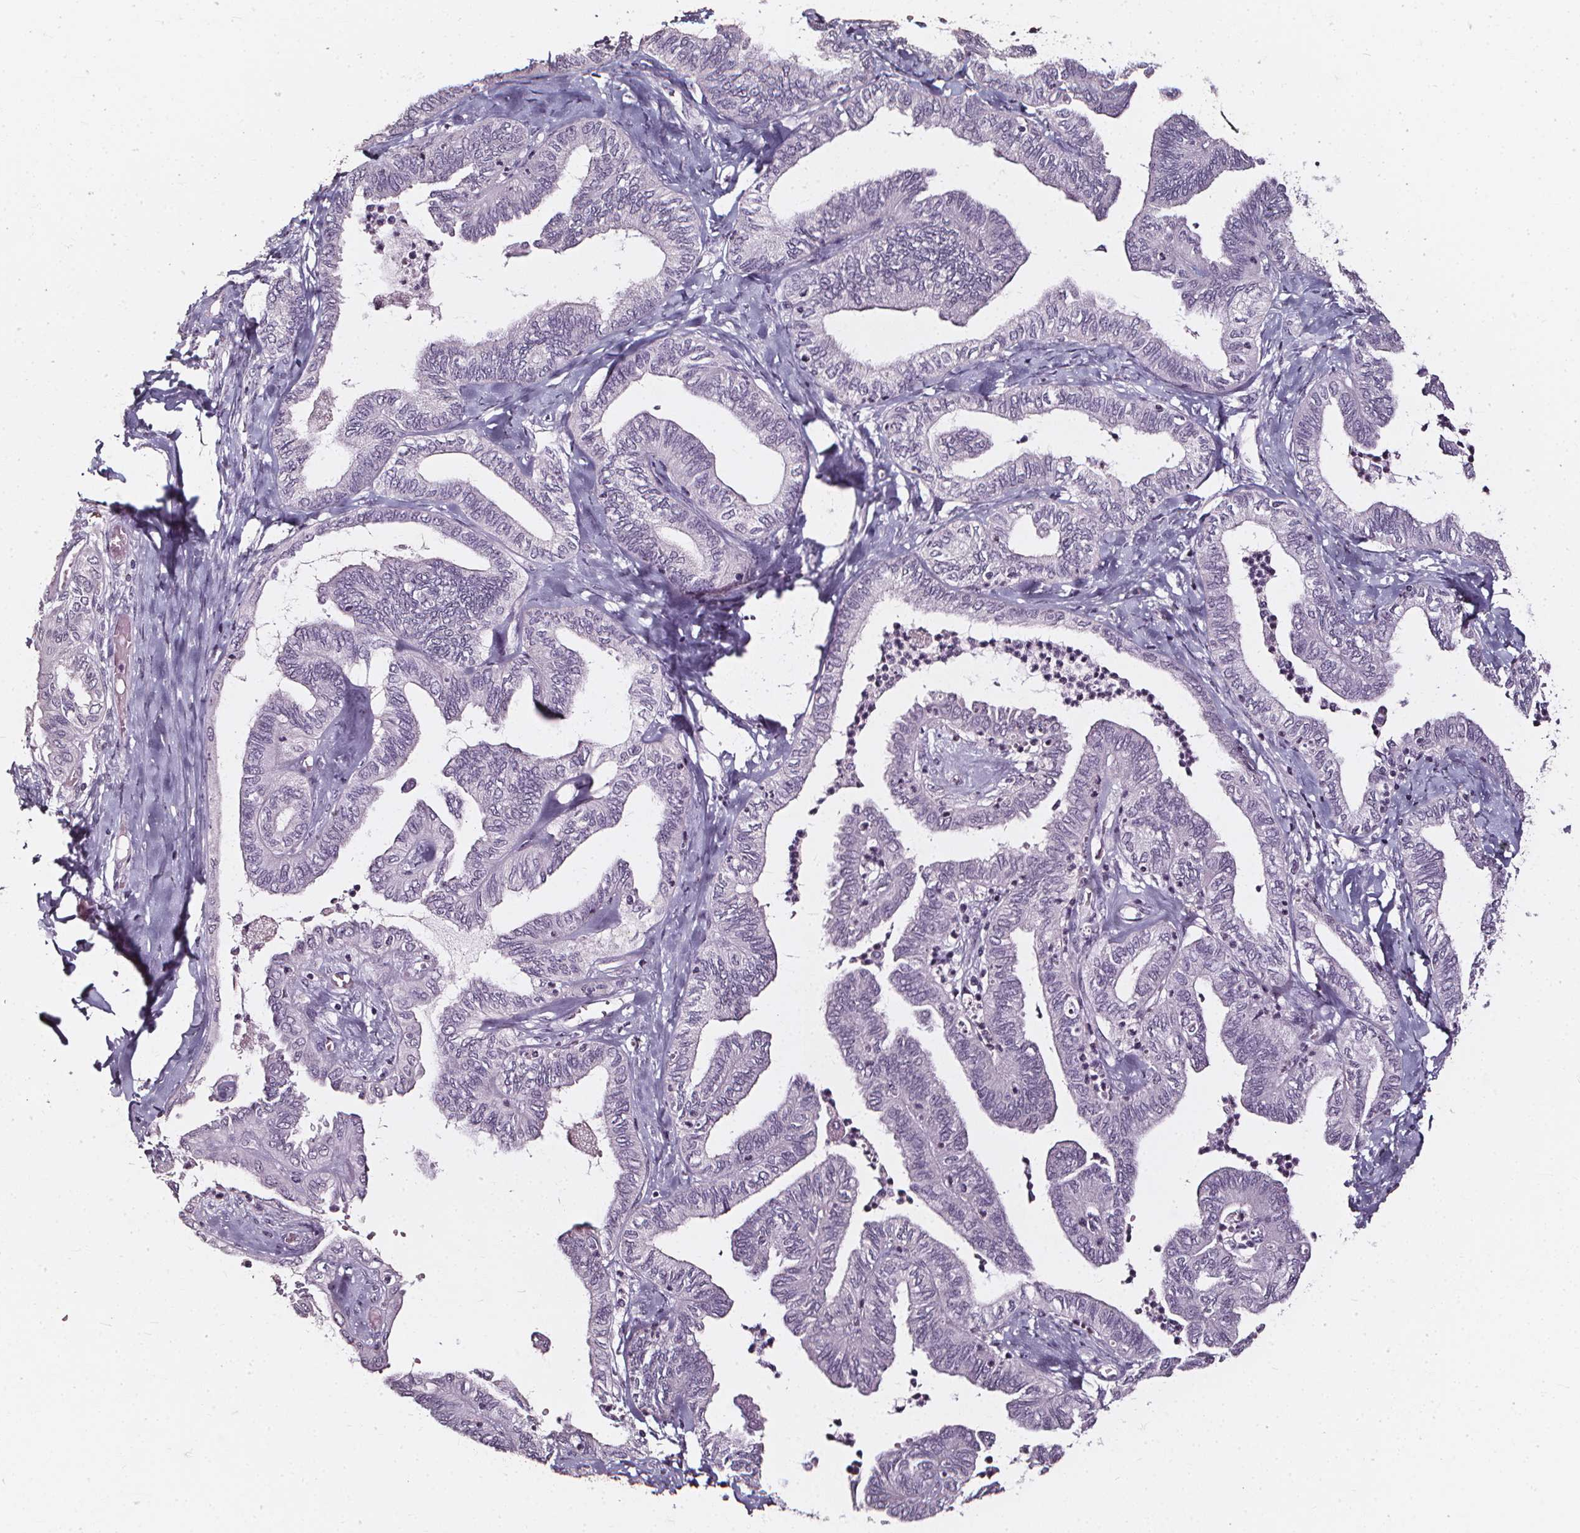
{"staining": {"intensity": "negative", "quantity": "none", "location": "none"}, "tissue": "ovarian cancer", "cell_type": "Tumor cells", "image_type": "cancer", "snomed": [{"axis": "morphology", "description": "Carcinoma, endometroid"}, {"axis": "topography", "description": "Ovary"}], "caption": "This is an immunohistochemistry histopathology image of human ovarian cancer (endometroid carcinoma). There is no staining in tumor cells.", "gene": "DEFA5", "patient": {"sex": "female", "age": 70}}